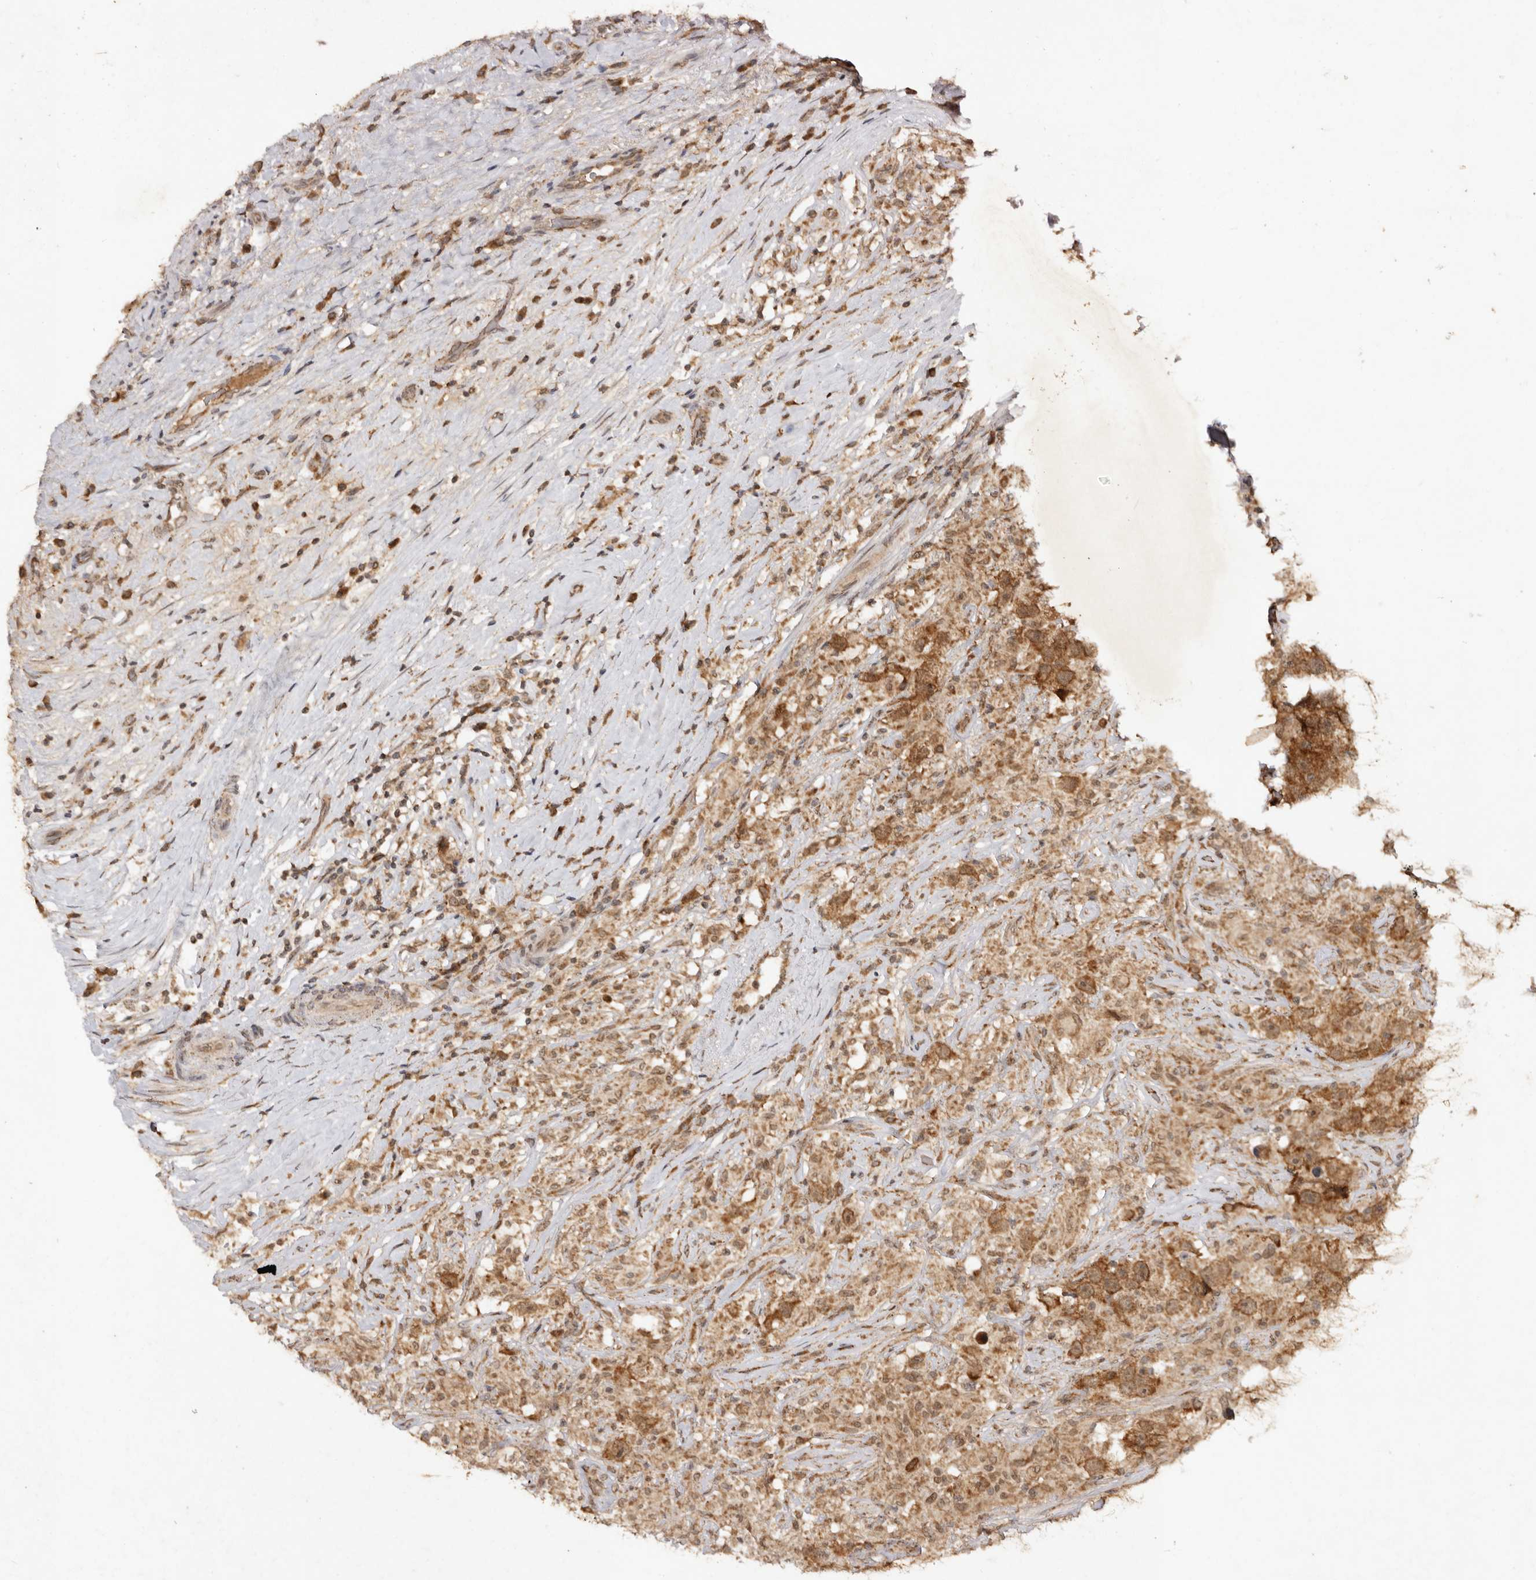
{"staining": {"intensity": "moderate", "quantity": ">75%", "location": "cytoplasmic/membranous"}, "tissue": "testis cancer", "cell_type": "Tumor cells", "image_type": "cancer", "snomed": [{"axis": "morphology", "description": "Seminoma, NOS"}, {"axis": "topography", "description": "Testis"}], "caption": "Human testis cancer stained for a protein (brown) reveals moderate cytoplasmic/membranous positive staining in about >75% of tumor cells.", "gene": "TARS2", "patient": {"sex": "male", "age": 49}}